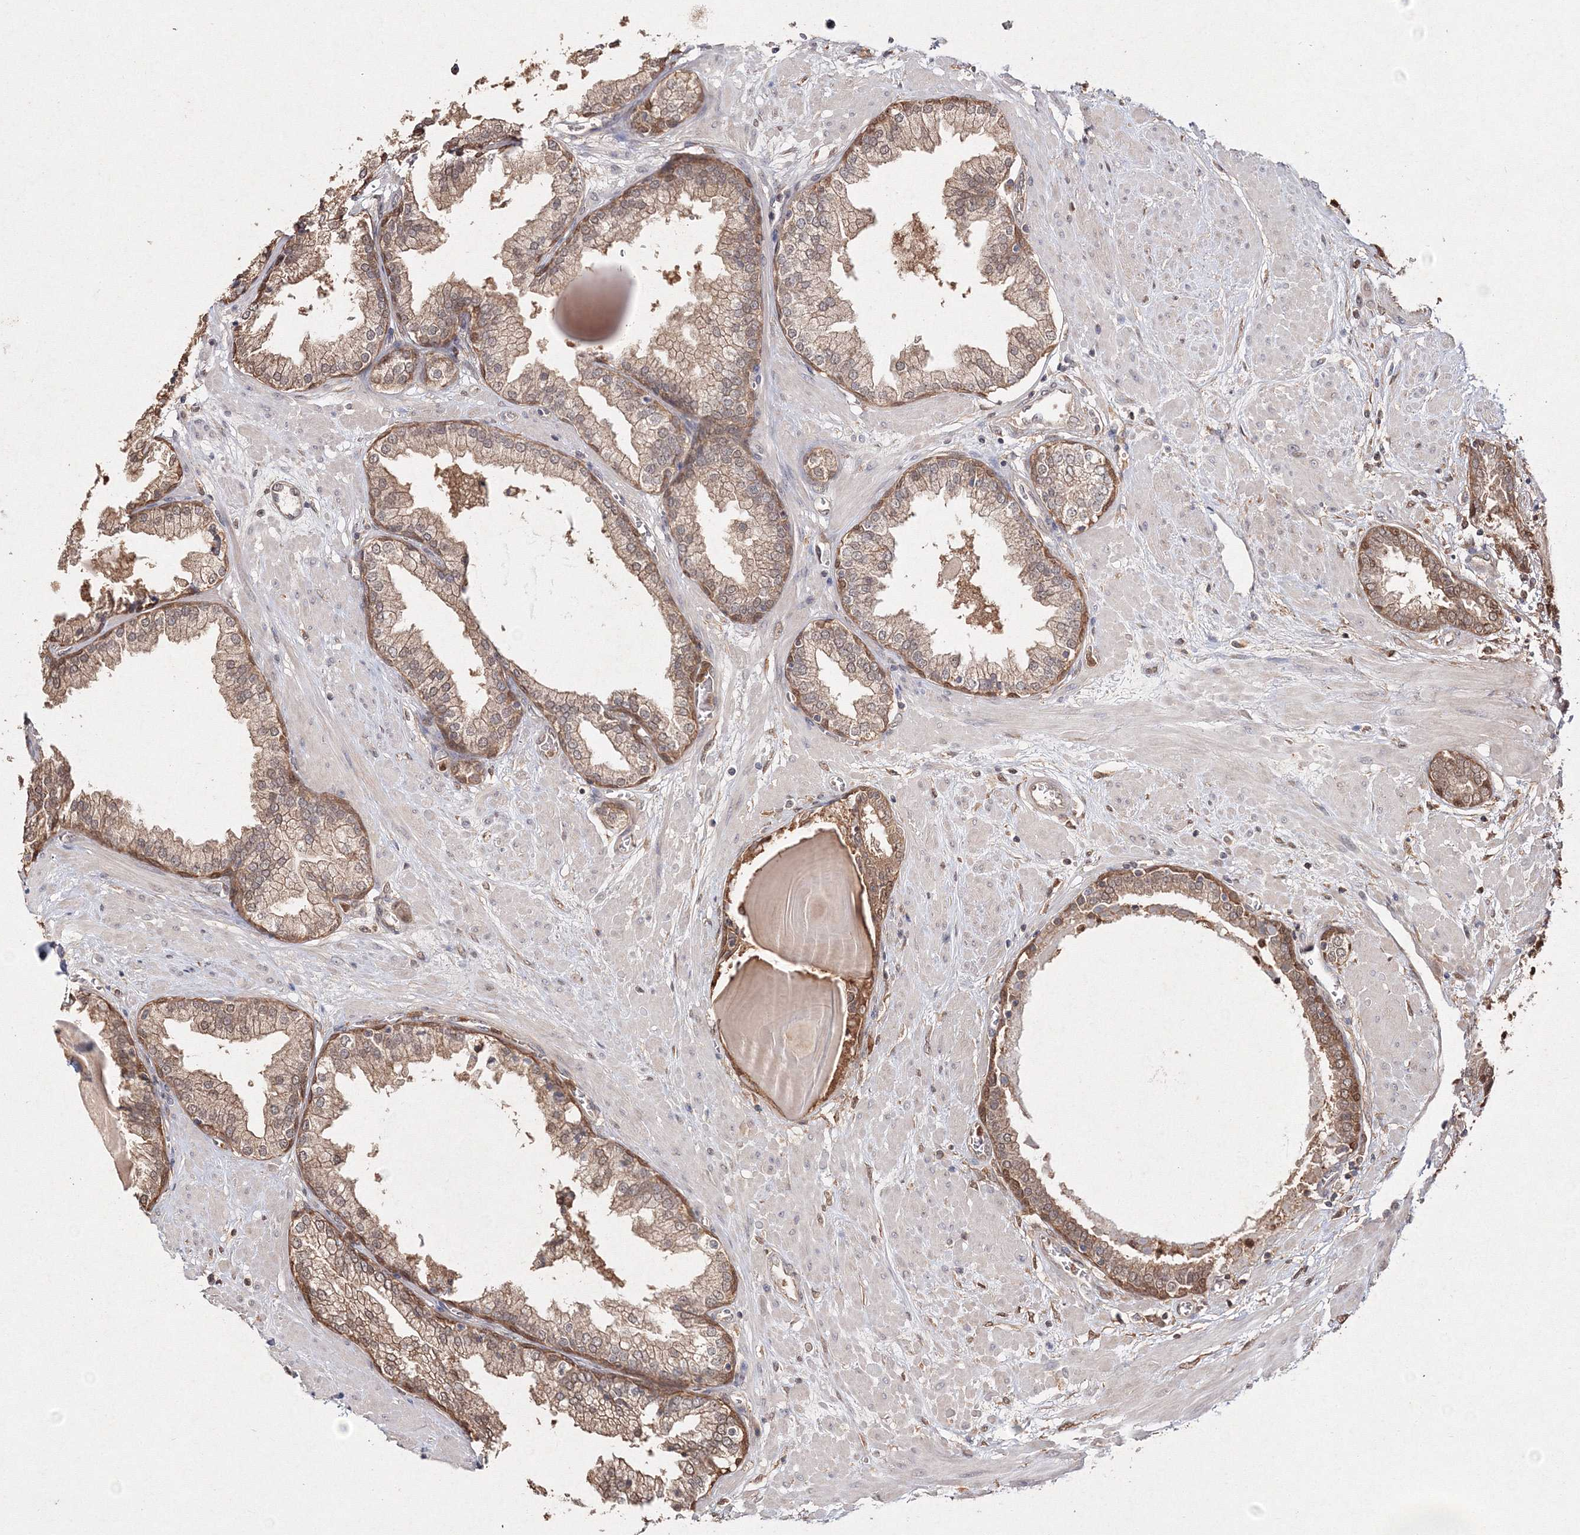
{"staining": {"intensity": "moderate", "quantity": ">75%", "location": "cytoplasmic/membranous,nuclear"}, "tissue": "prostate", "cell_type": "Glandular cells", "image_type": "normal", "snomed": [{"axis": "morphology", "description": "Normal tissue, NOS"}, {"axis": "topography", "description": "Prostate"}], "caption": "Normal prostate shows moderate cytoplasmic/membranous,nuclear positivity in about >75% of glandular cells, visualized by immunohistochemistry.", "gene": "S100A11", "patient": {"sex": "male", "age": 51}}